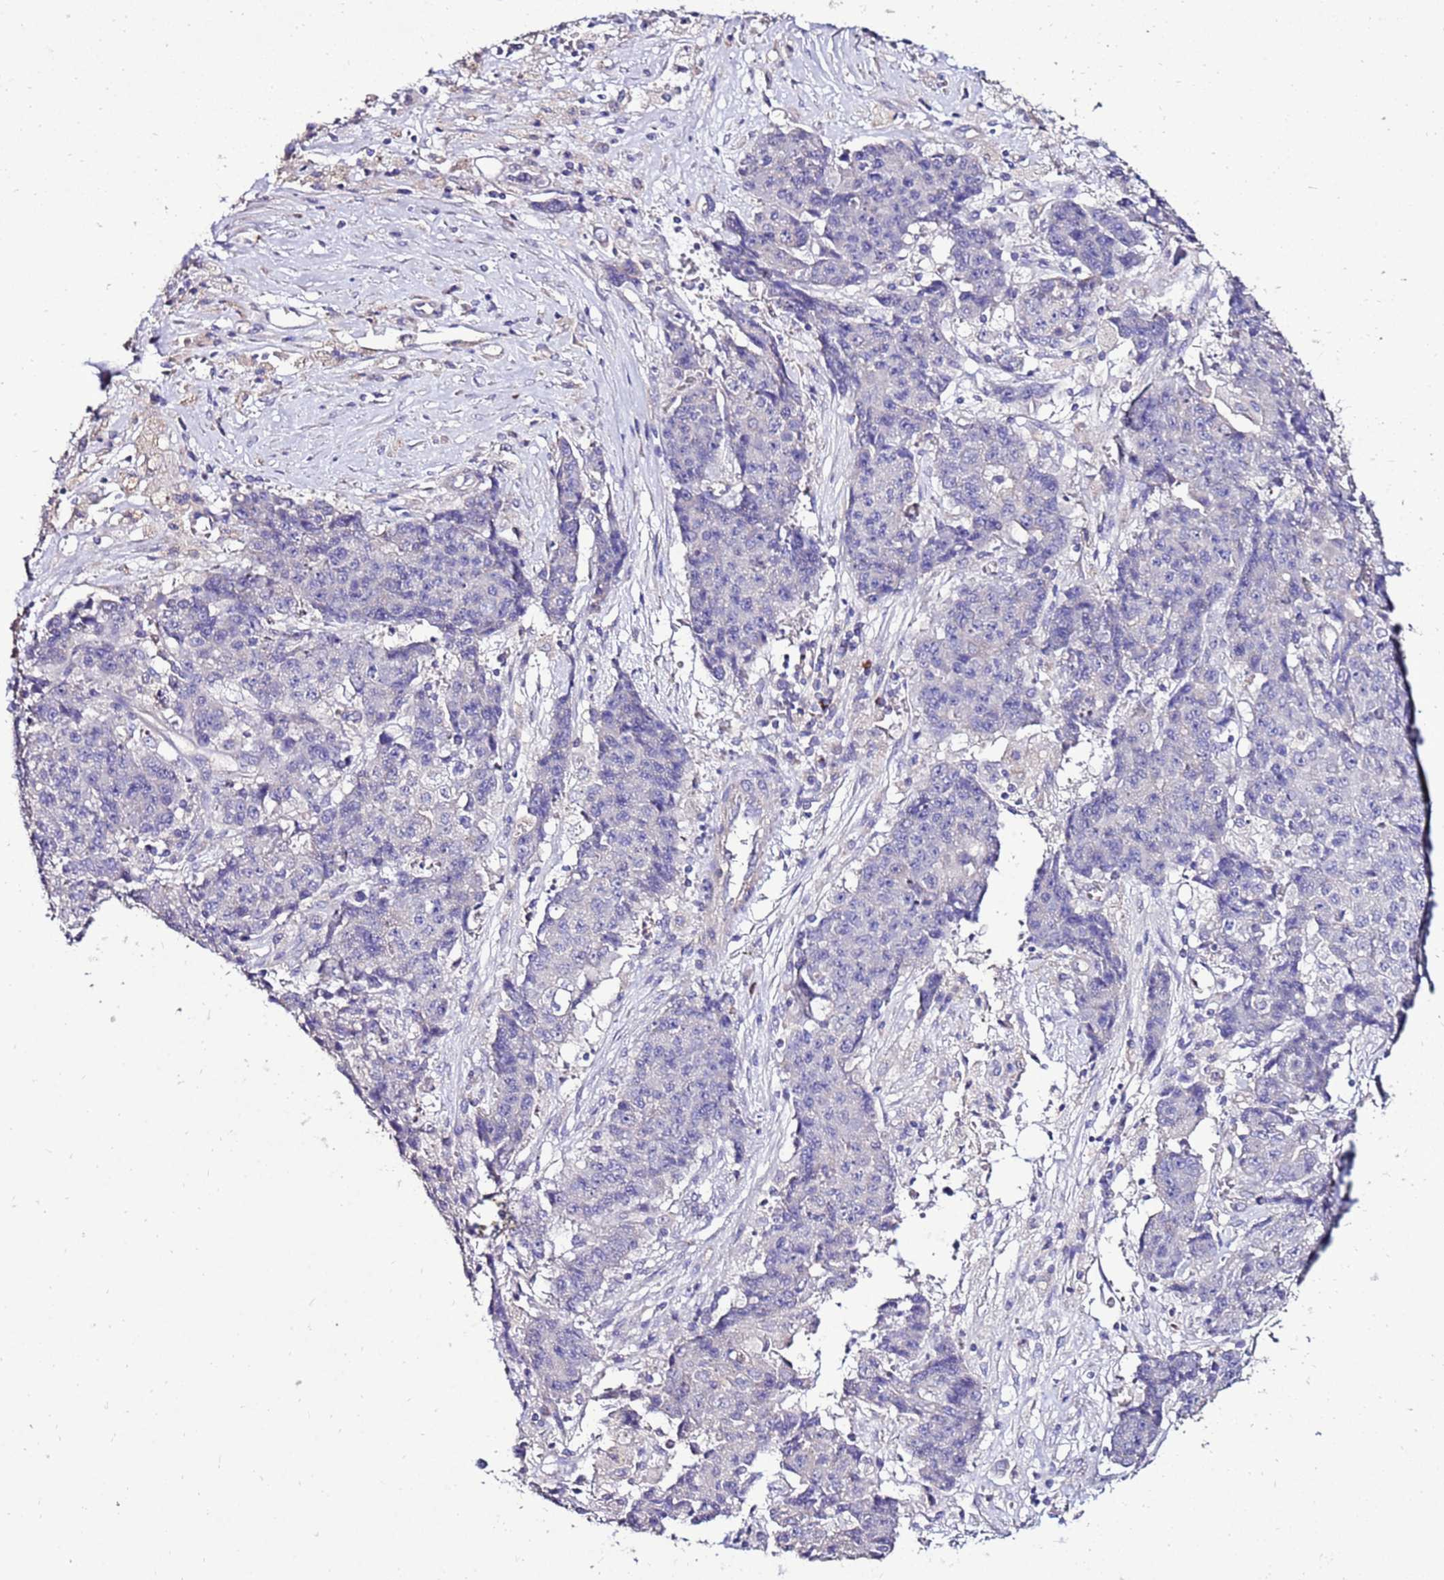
{"staining": {"intensity": "negative", "quantity": "none", "location": "none"}, "tissue": "ovarian cancer", "cell_type": "Tumor cells", "image_type": "cancer", "snomed": [{"axis": "morphology", "description": "Carcinoma, endometroid"}, {"axis": "topography", "description": "Ovary"}], "caption": "An IHC image of ovarian cancer is shown. There is no staining in tumor cells of ovarian cancer.", "gene": "TMEM106C", "patient": {"sex": "female", "age": 42}}